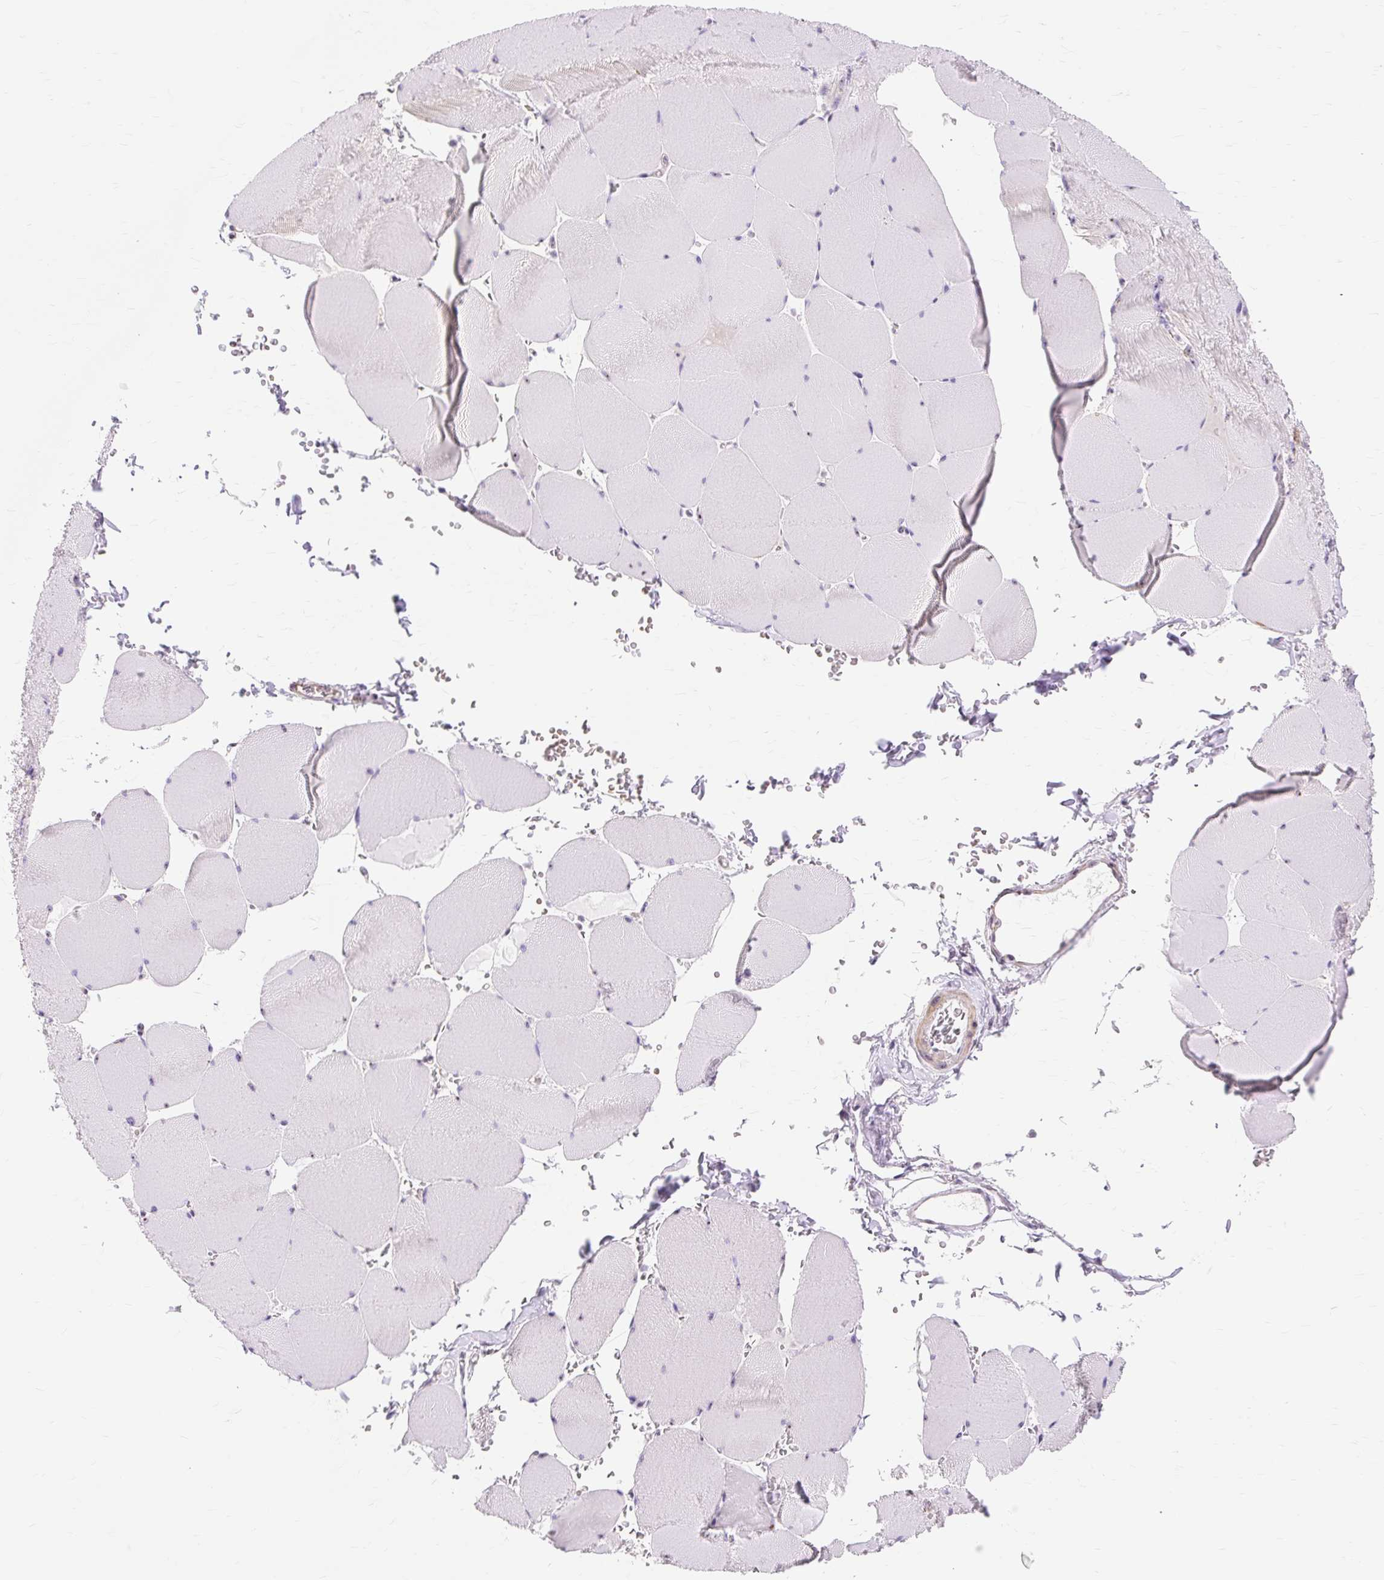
{"staining": {"intensity": "negative", "quantity": "none", "location": "none"}, "tissue": "skeletal muscle", "cell_type": "Myocytes", "image_type": "normal", "snomed": [{"axis": "morphology", "description": "Normal tissue, NOS"}, {"axis": "topography", "description": "Skeletal muscle"}, {"axis": "topography", "description": "Head-Neck"}], "caption": "Human skeletal muscle stained for a protein using IHC reveals no expression in myocytes.", "gene": "OBP2A", "patient": {"sex": "male", "age": 66}}